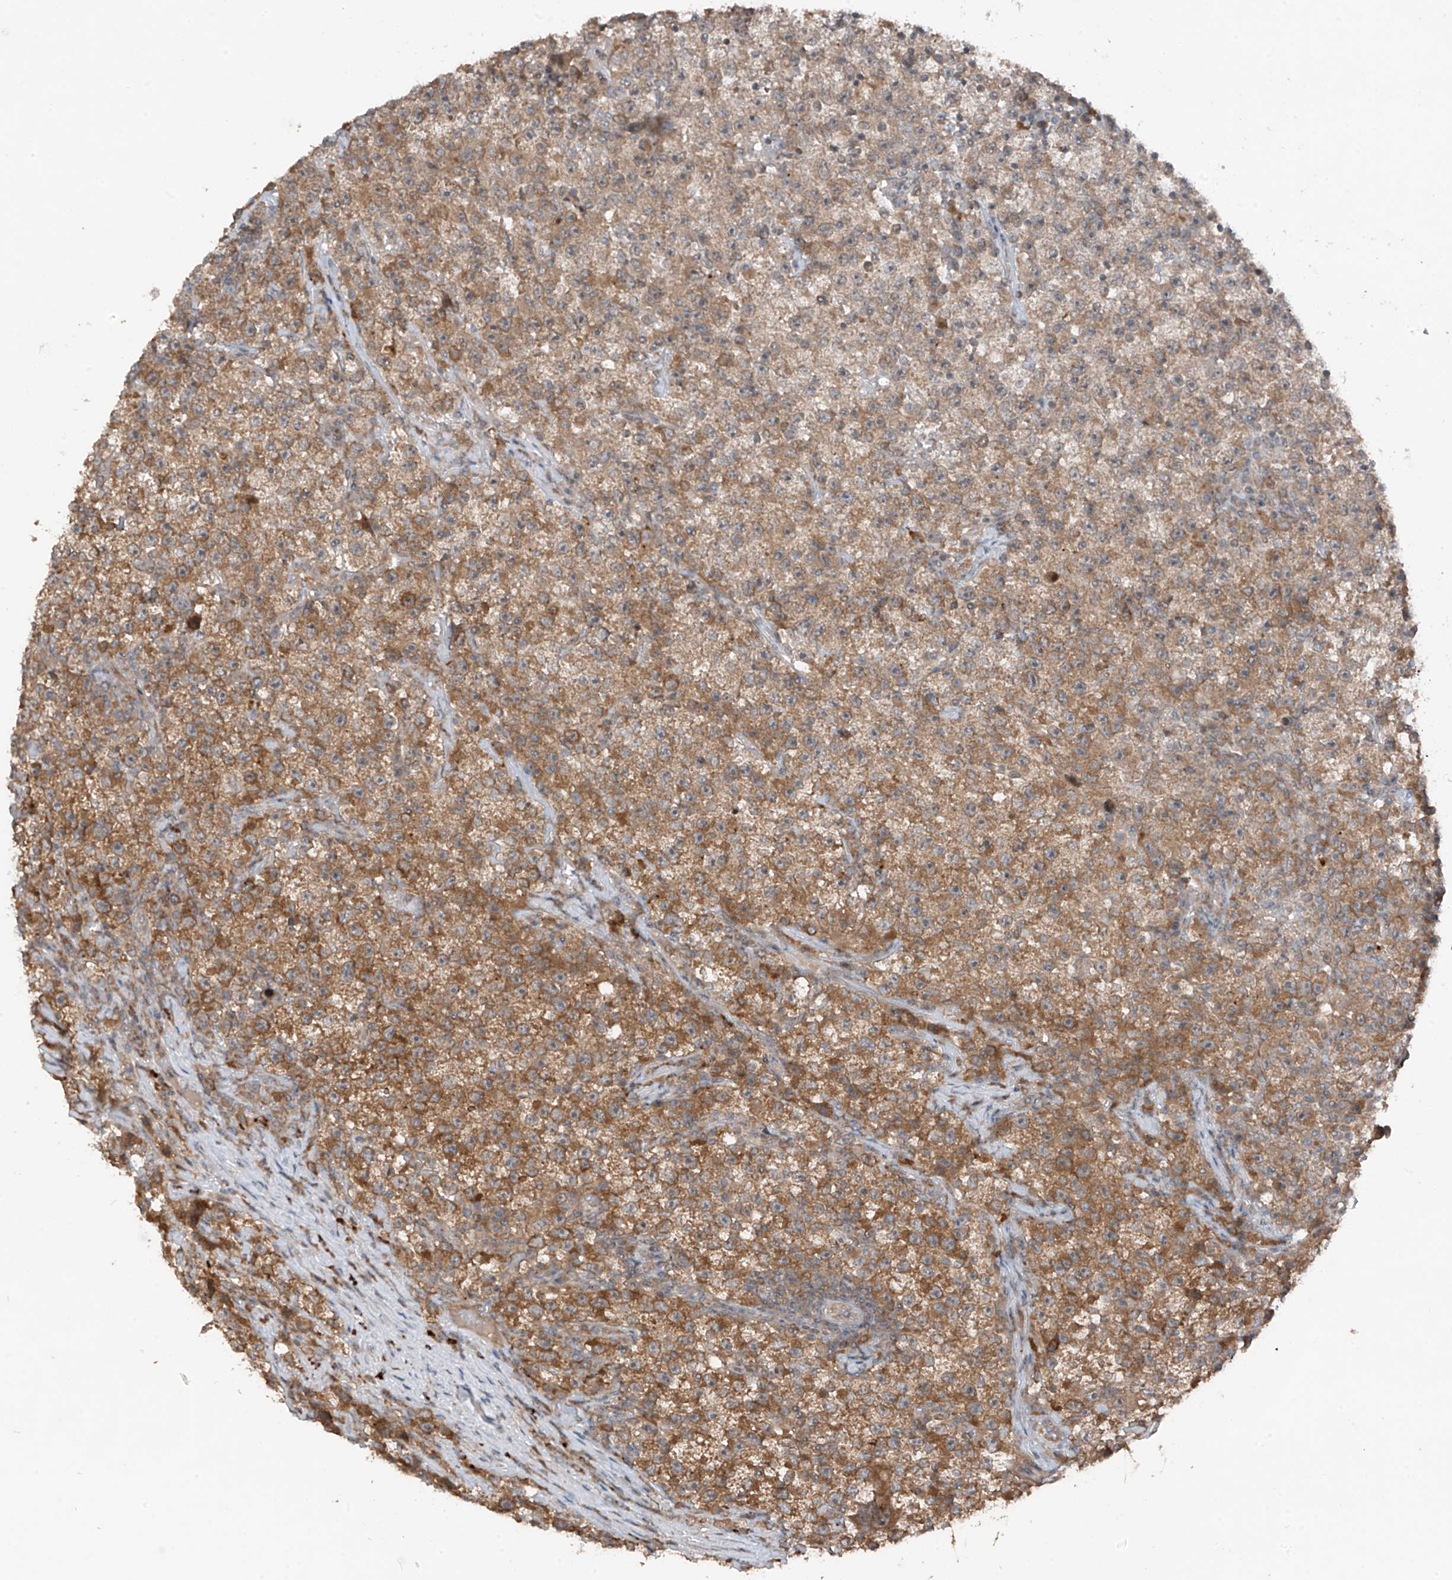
{"staining": {"intensity": "moderate", "quantity": ">75%", "location": "cytoplasmic/membranous"}, "tissue": "testis cancer", "cell_type": "Tumor cells", "image_type": "cancer", "snomed": [{"axis": "morphology", "description": "Seminoma, NOS"}, {"axis": "topography", "description": "Testis"}], "caption": "An IHC image of neoplastic tissue is shown. Protein staining in brown highlights moderate cytoplasmic/membranous positivity in seminoma (testis) within tumor cells.", "gene": "TXNDC9", "patient": {"sex": "male", "age": 22}}